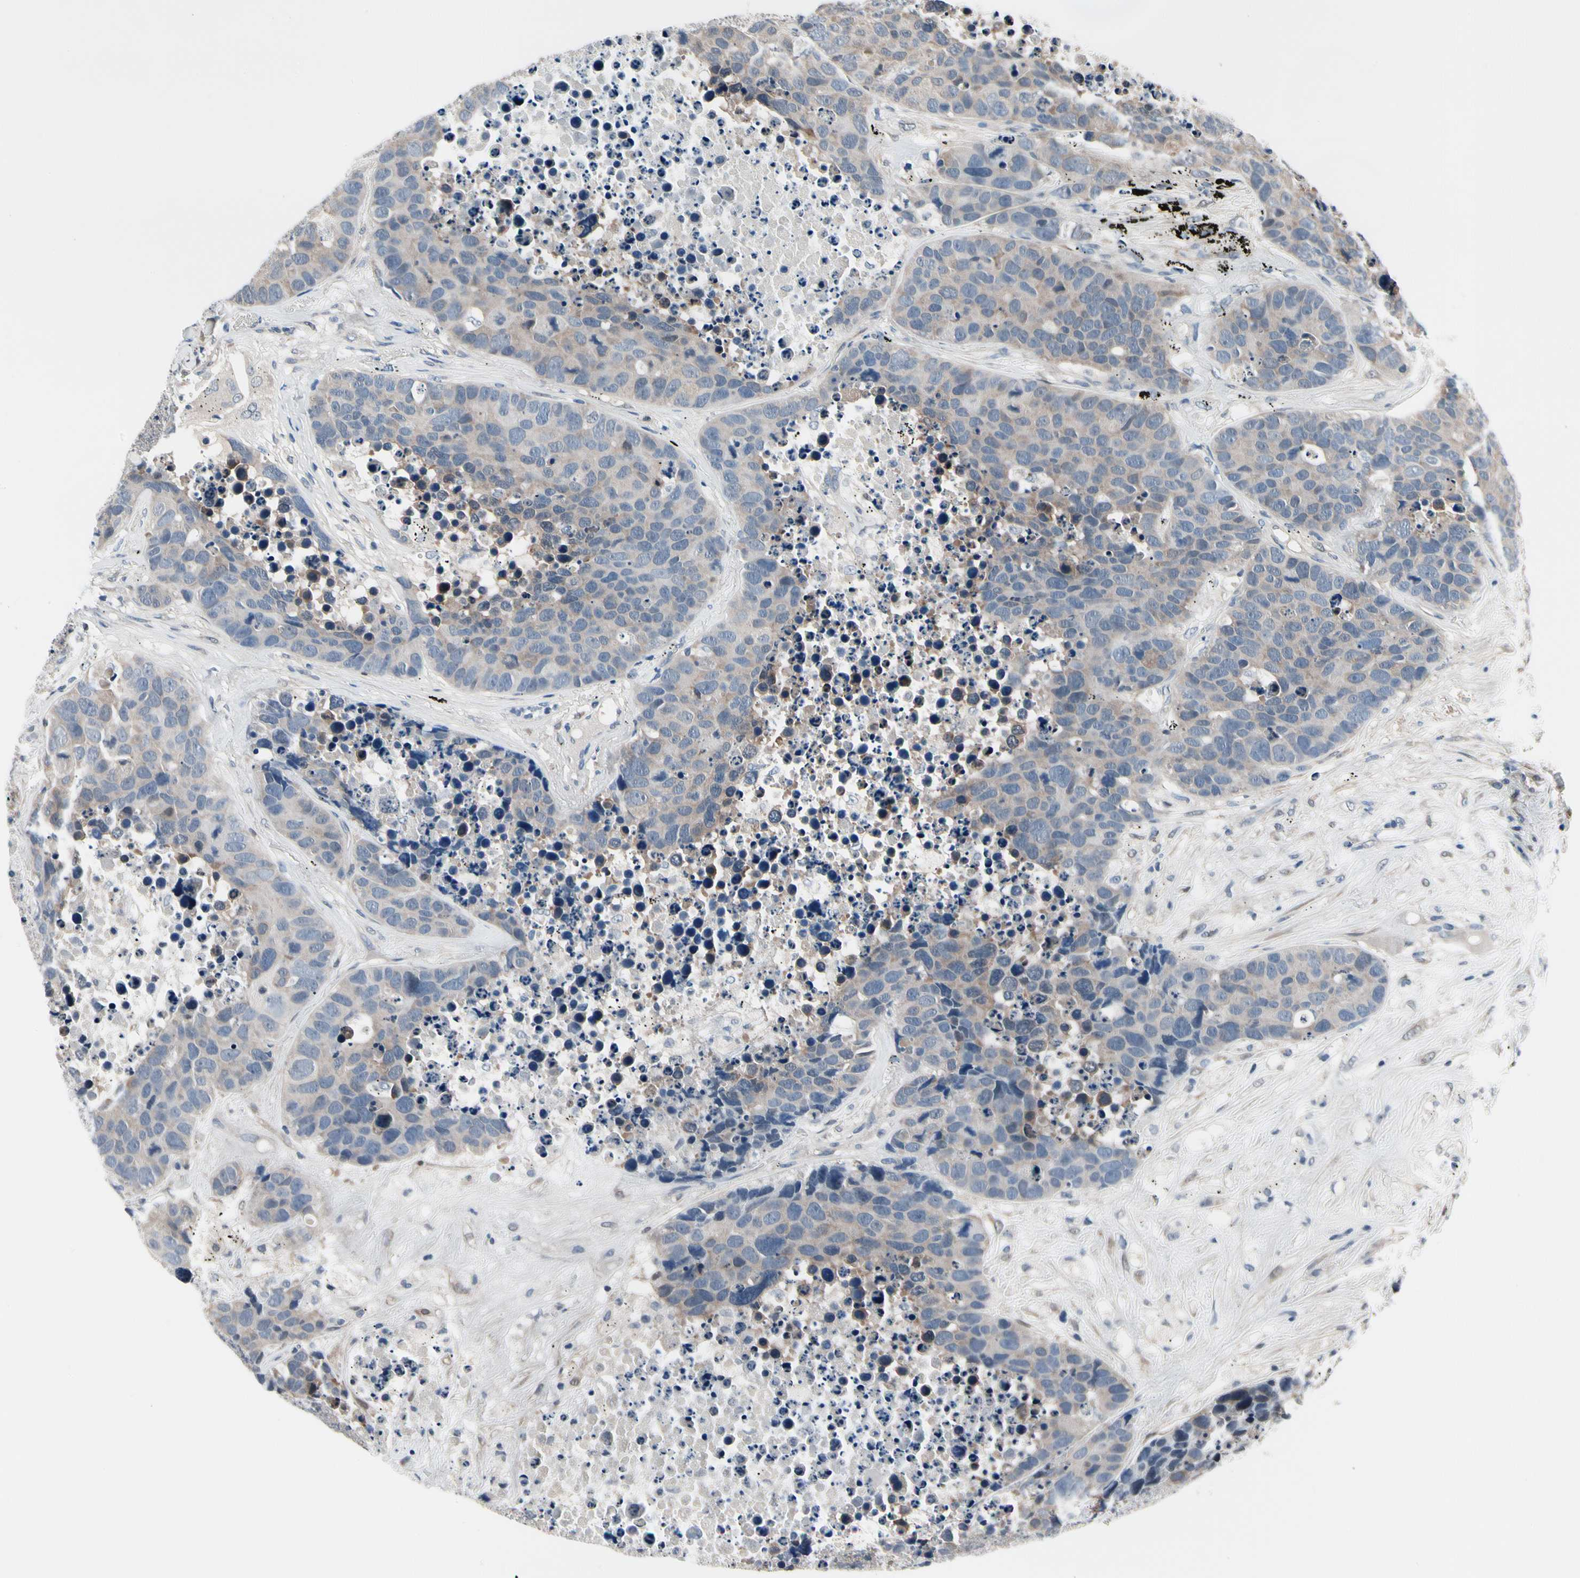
{"staining": {"intensity": "weak", "quantity": ">75%", "location": "cytoplasmic/membranous"}, "tissue": "carcinoid", "cell_type": "Tumor cells", "image_type": "cancer", "snomed": [{"axis": "morphology", "description": "Carcinoid, malignant, NOS"}, {"axis": "topography", "description": "Lung"}], "caption": "An immunohistochemistry (IHC) image of neoplastic tissue is shown. Protein staining in brown highlights weak cytoplasmic/membranous positivity in carcinoid within tumor cells.", "gene": "PRDX6", "patient": {"sex": "male", "age": 60}}